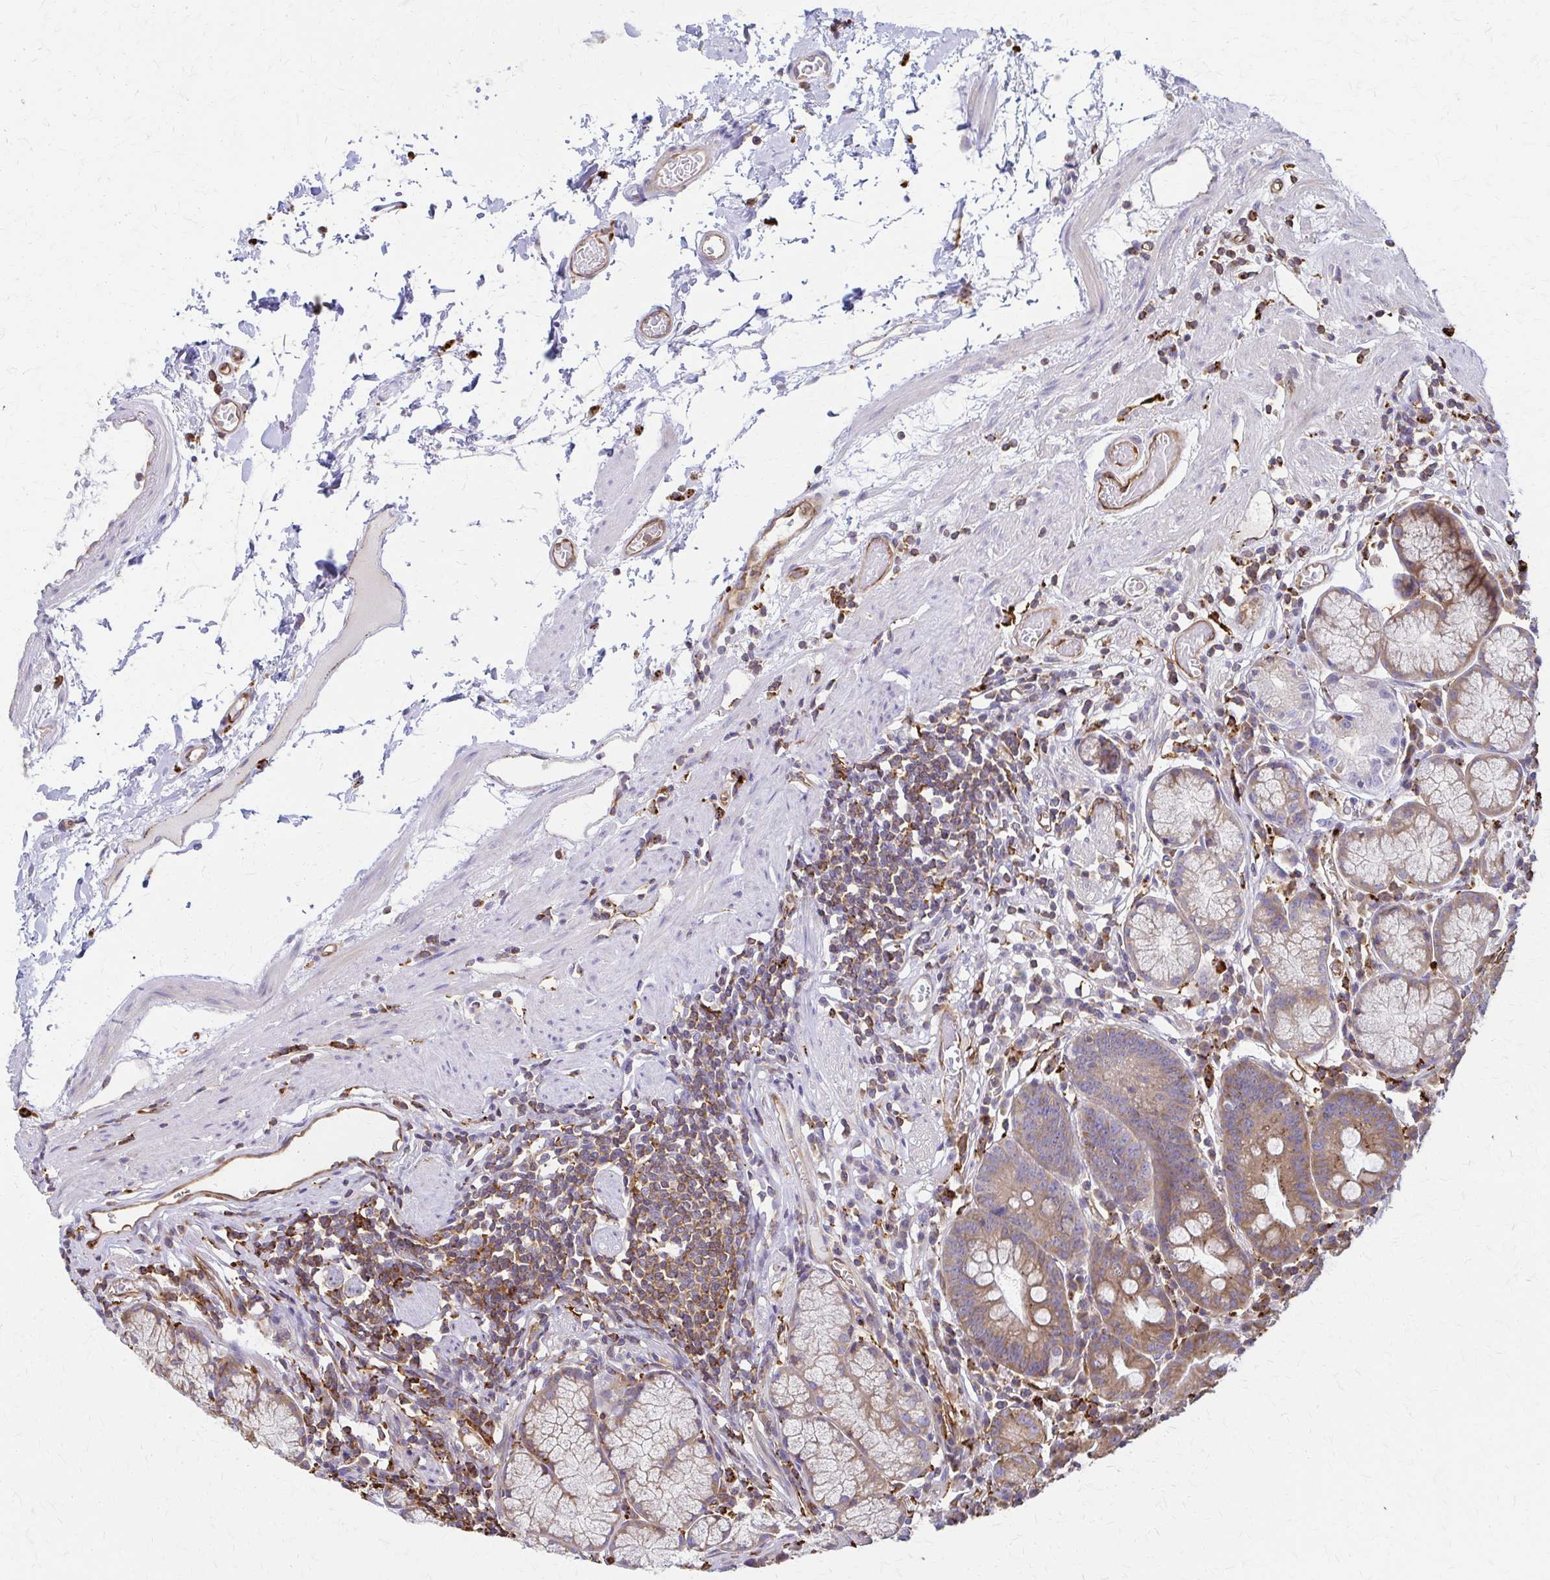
{"staining": {"intensity": "moderate", "quantity": ">75%", "location": "cytoplasmic/membranous"}, "tissue": "stomach", "cell_type": "Glandular cells", "image_type": "normal", "snomed": [{"axis": "morphology", "description": "Normal tissue, NOS"}, {"axis": "topography", "description": "Stomach"}], "caption": "Immunohistochemistry (IHC) of unremarkable stomach displays medium levels of moderate cytoplasmic/membranous positivity in about >75% of glandular cells.", "gene": "WASF2", "patient": {"sex": "male", "age": 55}}